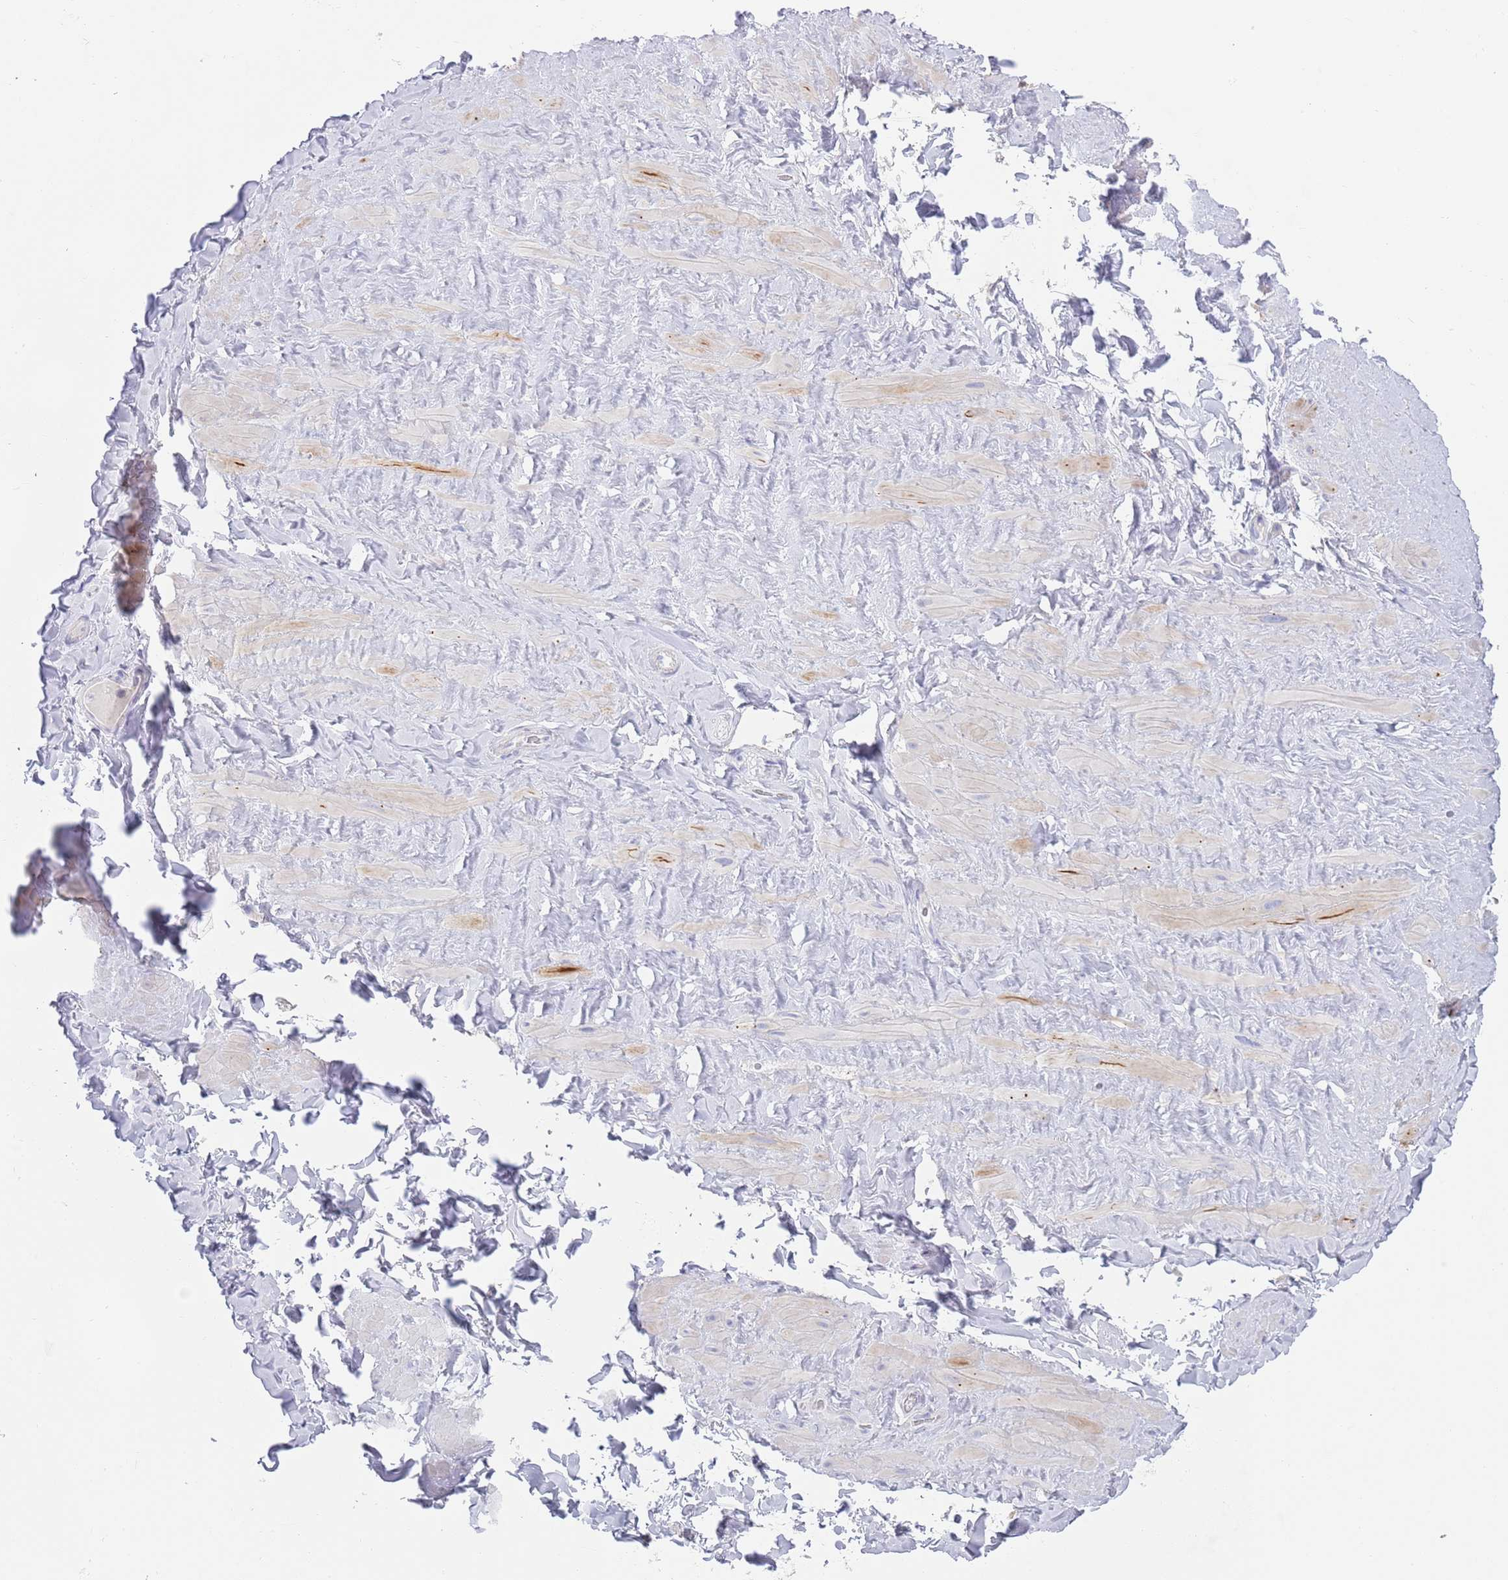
{"staining": {"intensity": "negative", "quantity": "none", "location": "none"}, "tissue": "adipose tissue", "cell_type": "Adipocytes", "image_type": "normal", "snomed": [{"axis": "morphology", "description": "Normal tissue, NOS"}, {"axis": "topography", "description": "Soft tissue"}, {"axis": "topography", "description": "Vascular tissue"}], "caption": "Histopathology image shows no protein expression in adipocytes of unremarkable adipose tissue.", "gene": "CCDC149", "patient": {"sex": "male", "age": 41}}